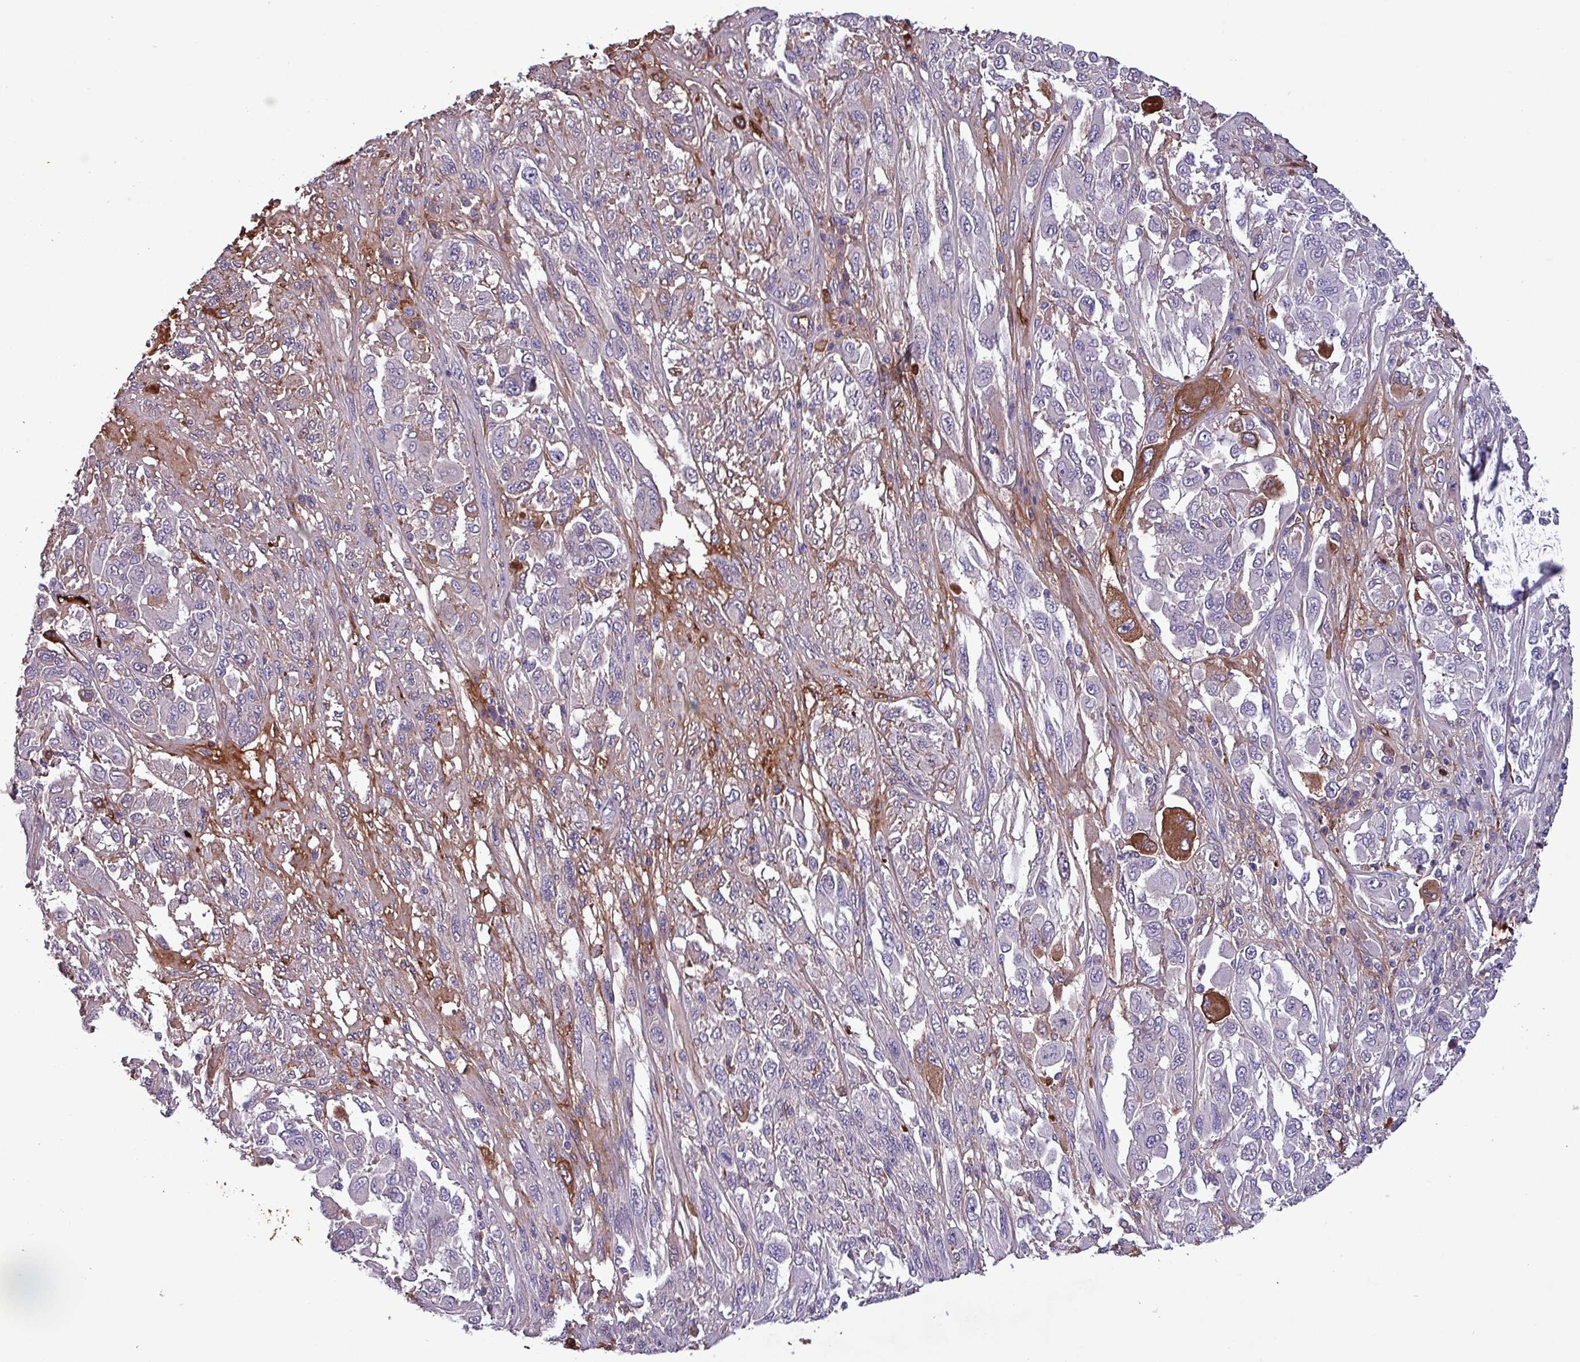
{"staining": {"intensity": "moderate", "quantity": "<25%", "location": "cytoplasmic/membranous"}, "tissue": "melanoma", "cell_type": "Tumor cells", "image_type": "cancer", "snomed": [{"axis": "morphology", "description": "Malignant melanoma, NOS"}, {"axis": "topography", "description": "Skin"}], "caption": "Immunohistochemical staining of melanoma demonstrates moderate cytoplasmic/membranous protein staining in about <25% of tumor cells.", "gene": "HP", "patient": {"sex": "female", "age": 91}}